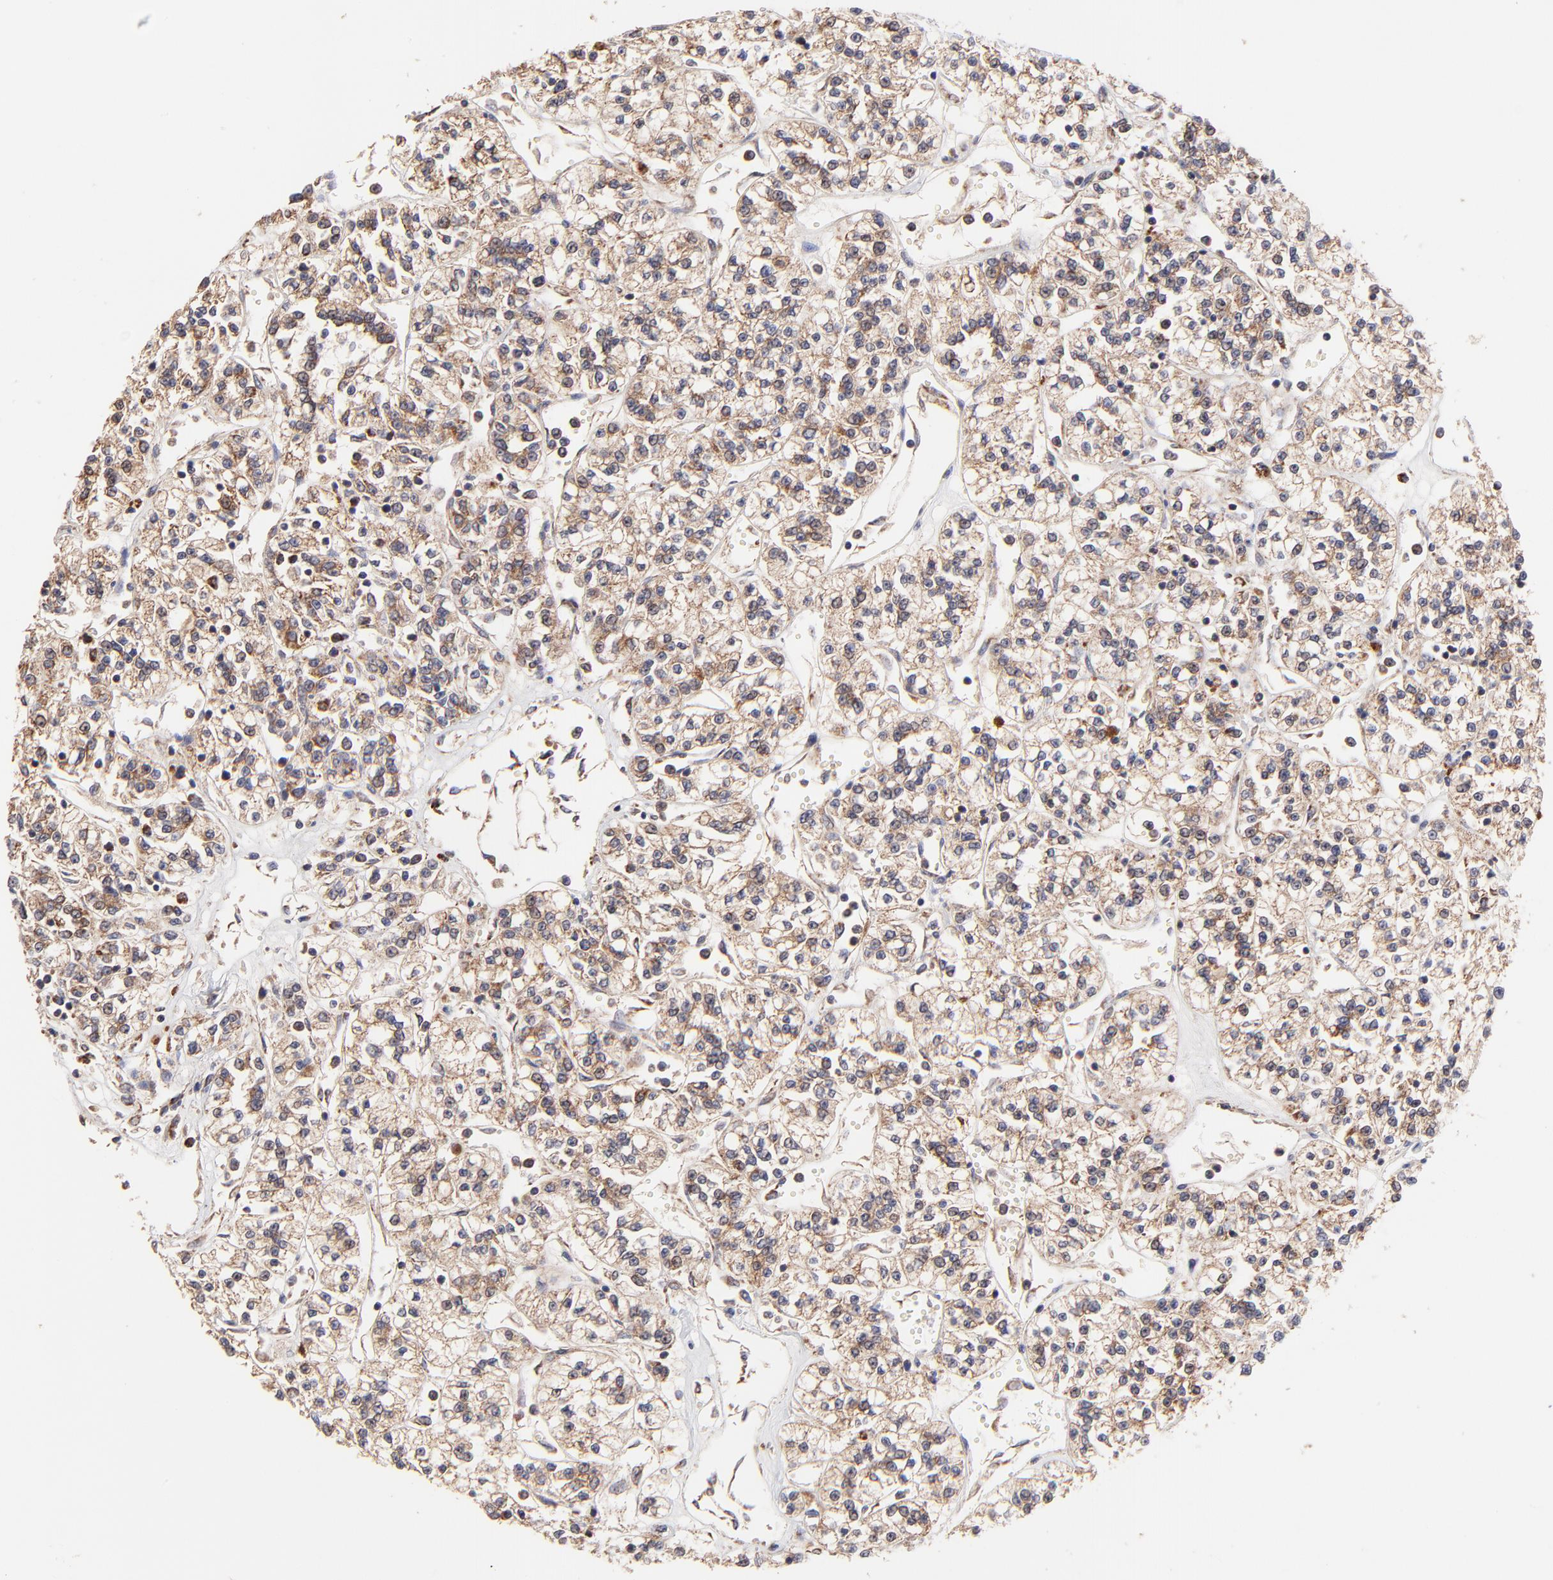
{"staining": {"intensity": "moderate", "quantity": ">75%", "location": "cytoplasmic/membranous"}, "tissue": "renal cancer", "cell_type": "Tumor cells", "image_type": "cancer", "snomed": [{"axis": "morphology", "description": "Adenocarcinoma, NOS"}, {"axis": "topography", "description": "Kidney"}], "caption": "High-power microscopy captured an IHC histopathology image of renal cancer (adenocarcinoma), revealing moderate cytoplasmic/membranous expression in about >75% of tumor cells.", "gene": "BAIAP2L2", "patient": {"sex": "female", "age": 76}}